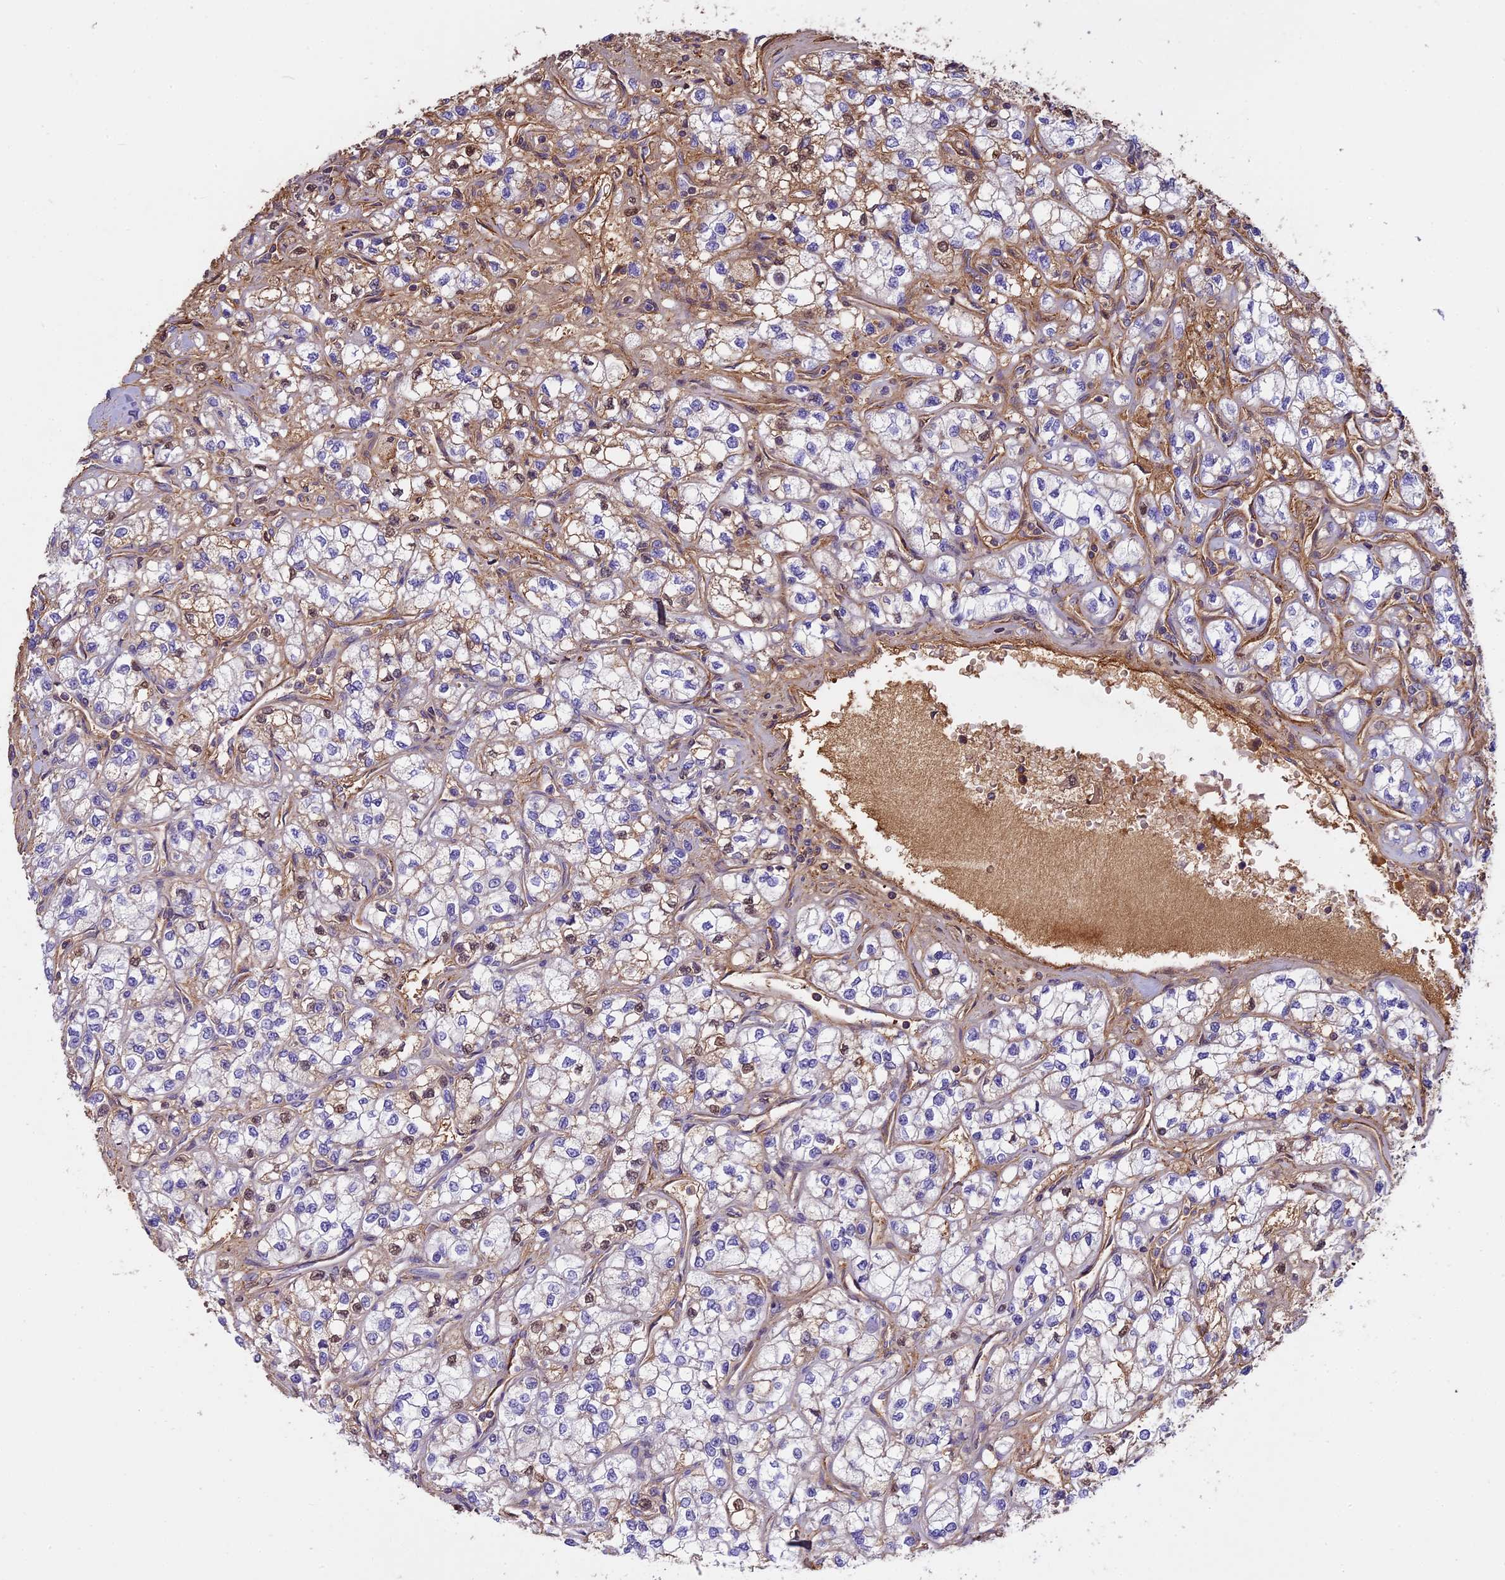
{"staining": {"intensity": "weak", "quantity": "<25%", "location": "nuclear"}, "tissue": "renal cancer", "cell_type": "Tumor cells", "image_type": "cancer", "snomed": [{"axis": "morphology", "description": "Adenocarcinoma, NOS"}, {"axis": "topography", "description": "Kidney"}], "caption": "IHC image of renal adenocarcinoma stained for a protein (brown), which demonstrates no staining in tumor cells.", "gene": "CFAP119", "patient": {"sex": "male", "age": 80}}